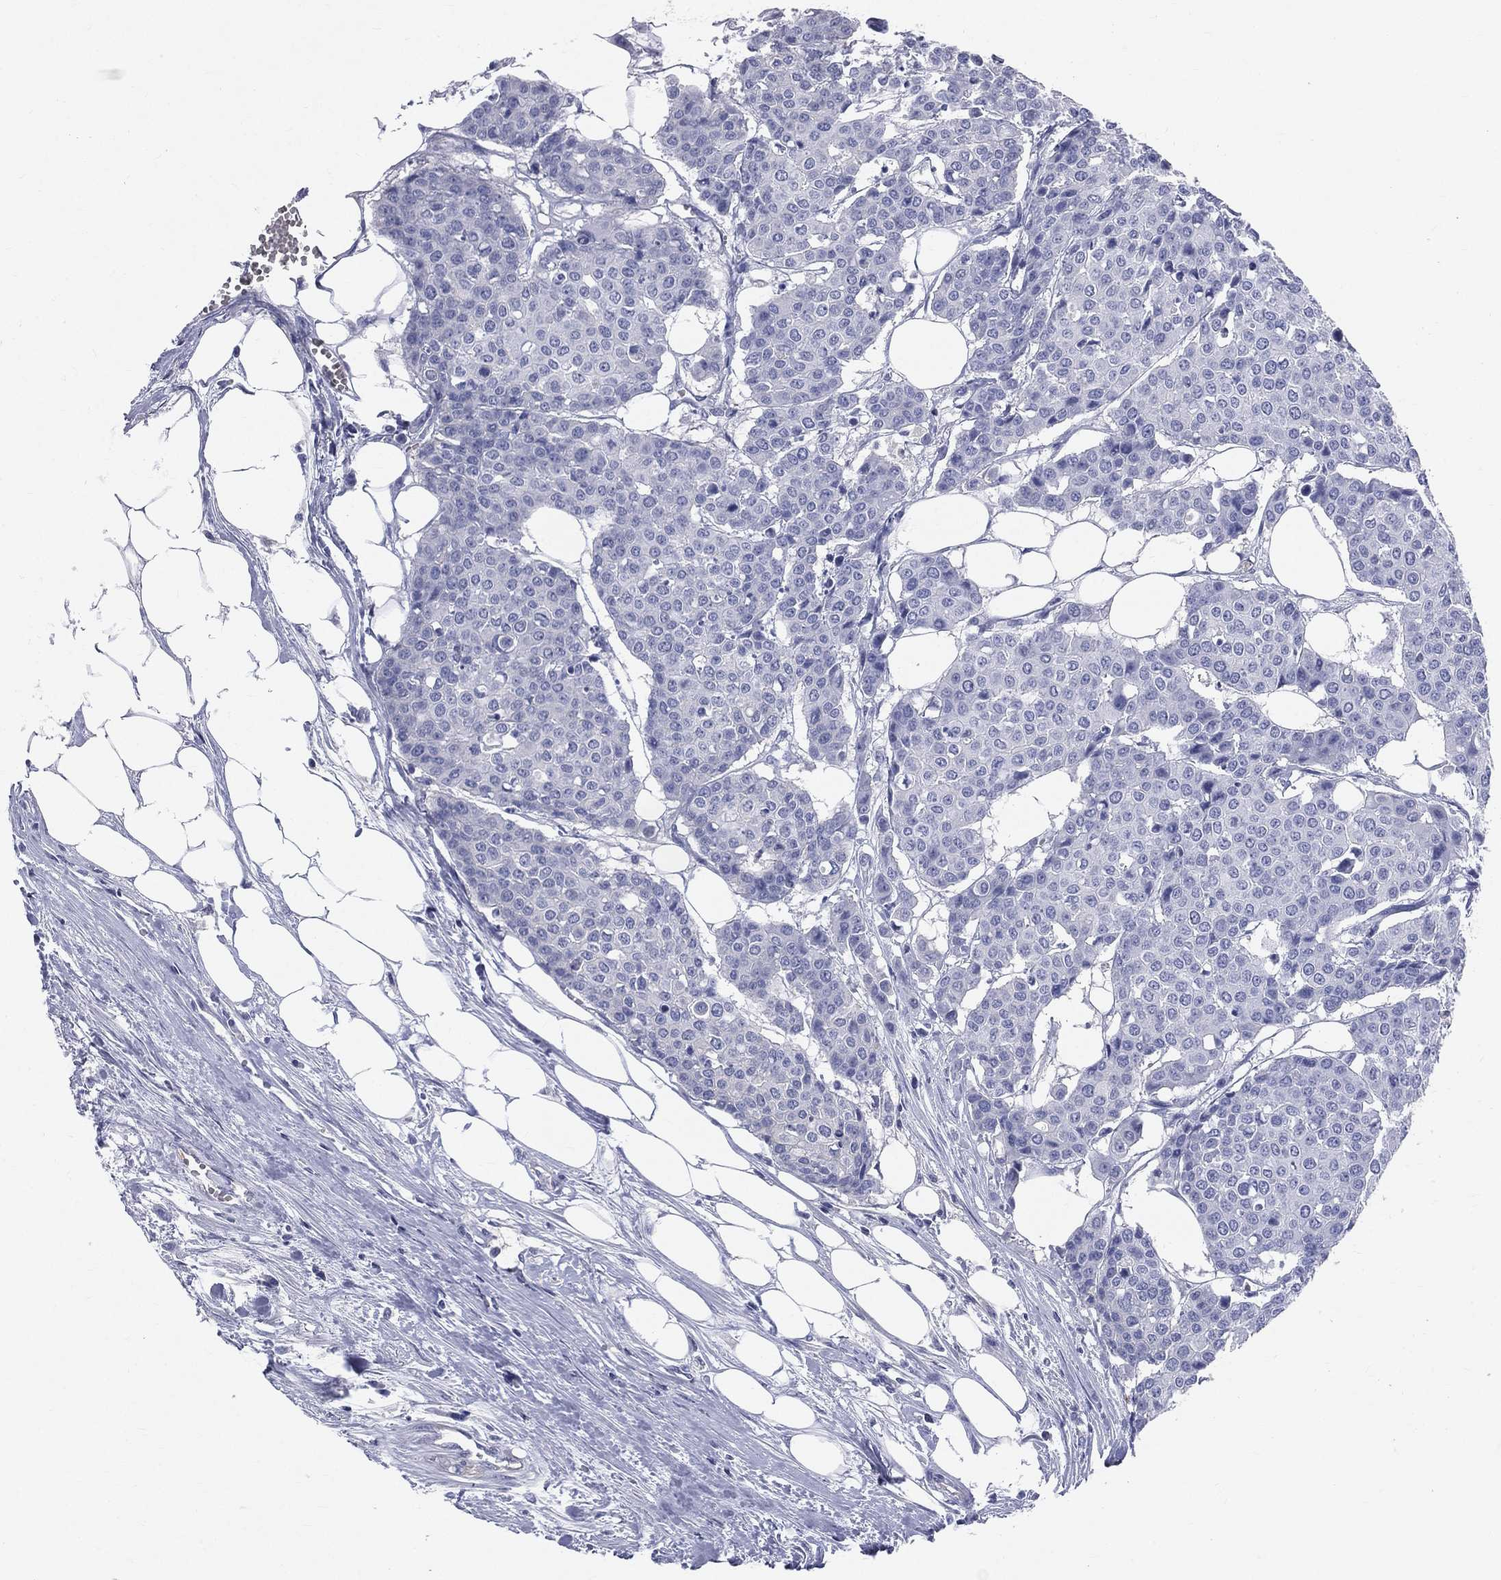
{"staining": {"intensity": "negative", "quantity": "none", "location": "none"}, "tissue": "carcinoid", "cell_type": "Tumor cells", "image_type": "cancer", "snomed": [{"axis": "morphology", "description": "Carcinoid, malignant, NOS"}, {"axis": "topography", "description": "Colon"}], "caption": "Micrograph shows no significant protein staining in tumor cells of carcinoid. Brightfield microscopy of IHC stained with DAB (3,3'-diaminobenzidine) (brown) and hematoxylin (blue), captured at high magnification.", "gene": "HP", "patient": {"sex": "male", "age": 81}}